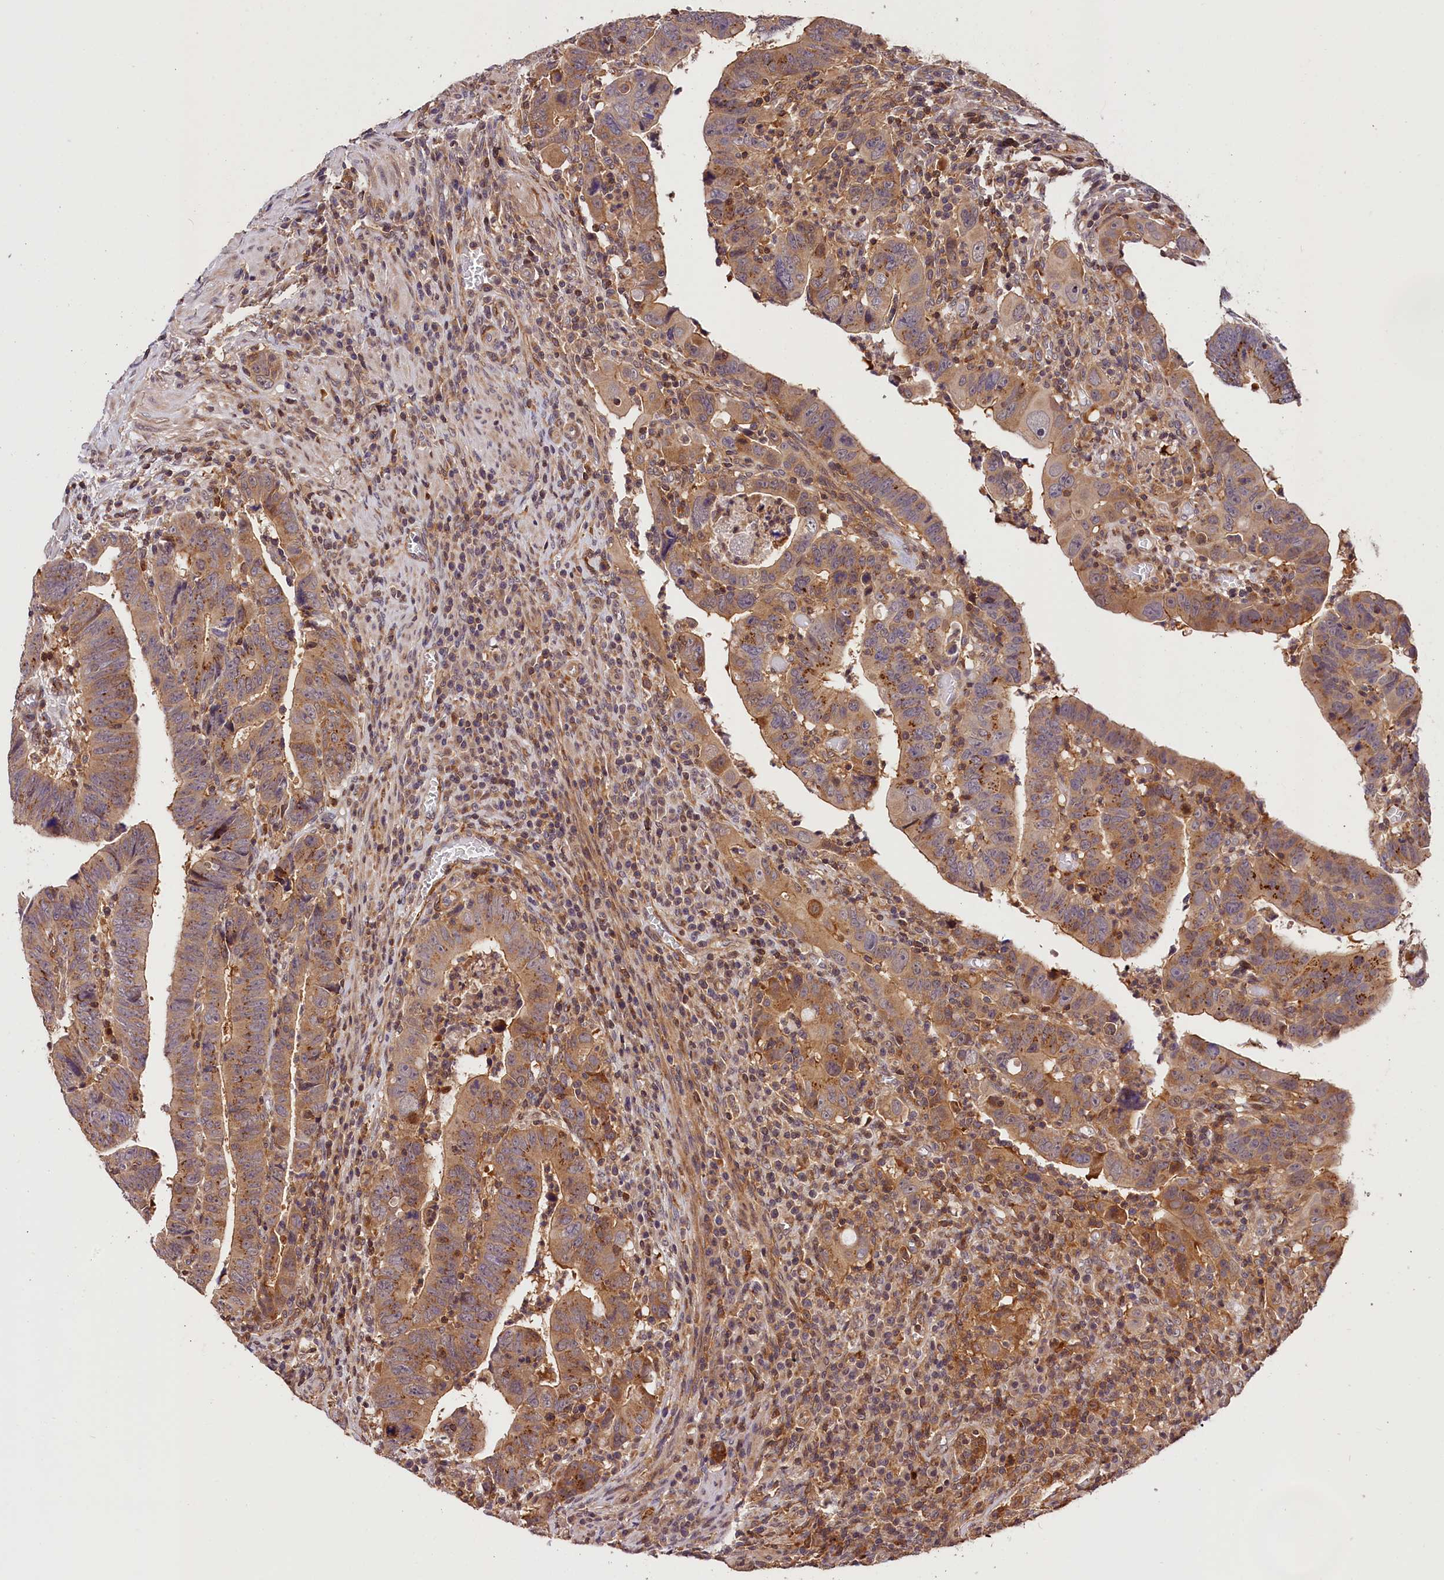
{"staining": {"intensity": "moderate", "quantity": ">75%", "location": "cytoplasmic/membranous"}, "tissue": "colorectal cancer", "cell_type": "Tumor cells", "image_type": "cancer", "snomed": [{"axis": "morphology", "description": "Normal tissue, NOS"}, {"axis": "morphology", "description": "Adenocarcinoma, NOS"}, {"axis": "topography", "description": "Rectum"}], "caption": "This photomicrograph demonstrates IHC staining of human colorectal cancer (adenocarcinoma), with medium moderate cytoplasmic/membranous positivity in about >75% of tumor cells.", "gene": "CHORDC1", "patient": {"sex": "female", "age": 65}}